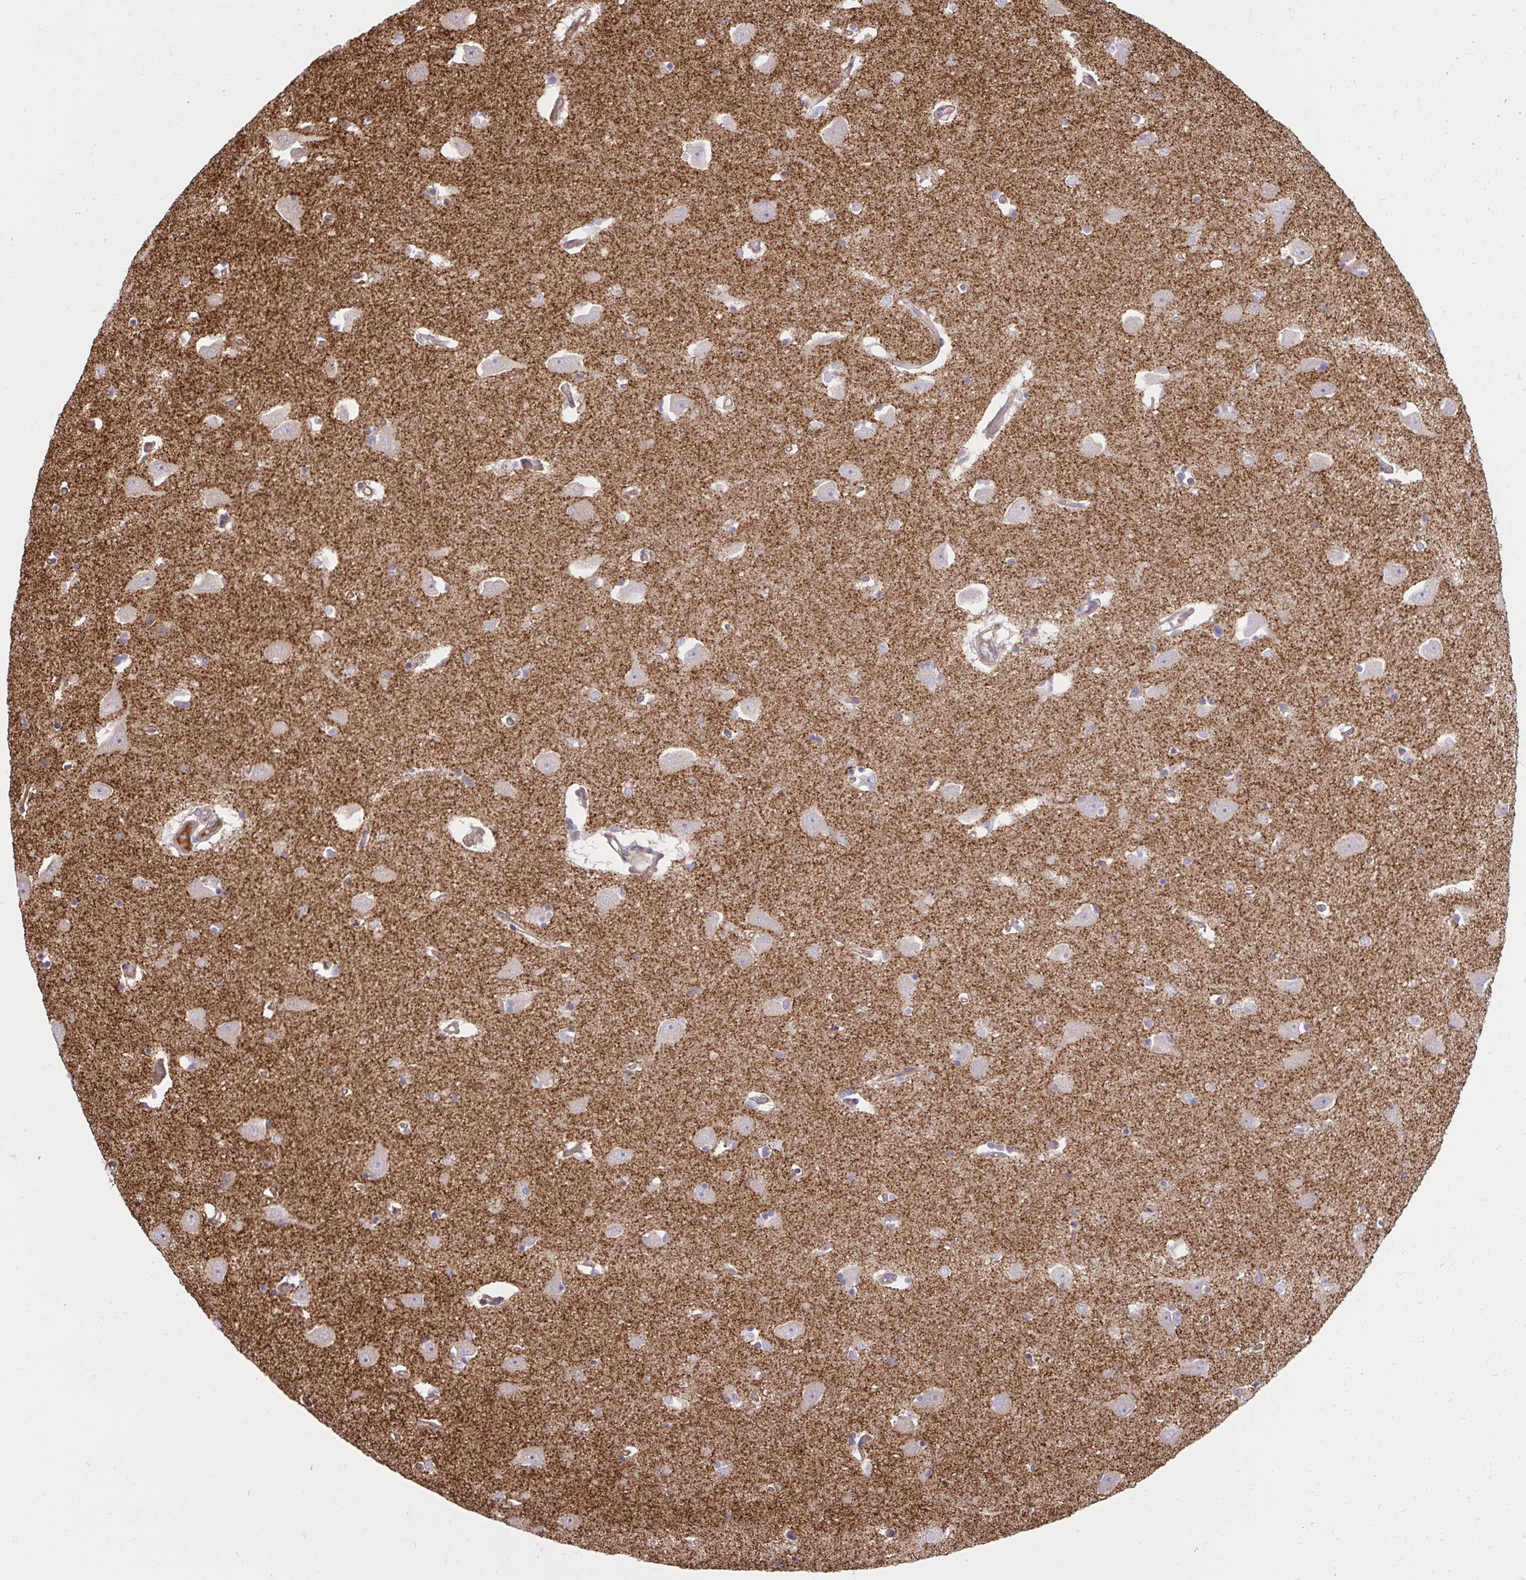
{"staining": {"intensity": "negative", "quantity": "none", "location": "none"}, "tissue": "caudate", "cell_type": "Glial cells", "image_type": "normal", "snomed": [{"axis": "morphology", "description": "Normal tissue, NOS"}, {"axis": "topography", "description": "Lateral ventricle wall"}, {"axis": "topography", "description": "Hippocampus"}], "caption": "Caudate stained for a protein using immunohistochemistry (IHC) exhibits no positivity glial cells.", "gene": "NMNAT3", "patient": {"sex": "female", "age": 63}}